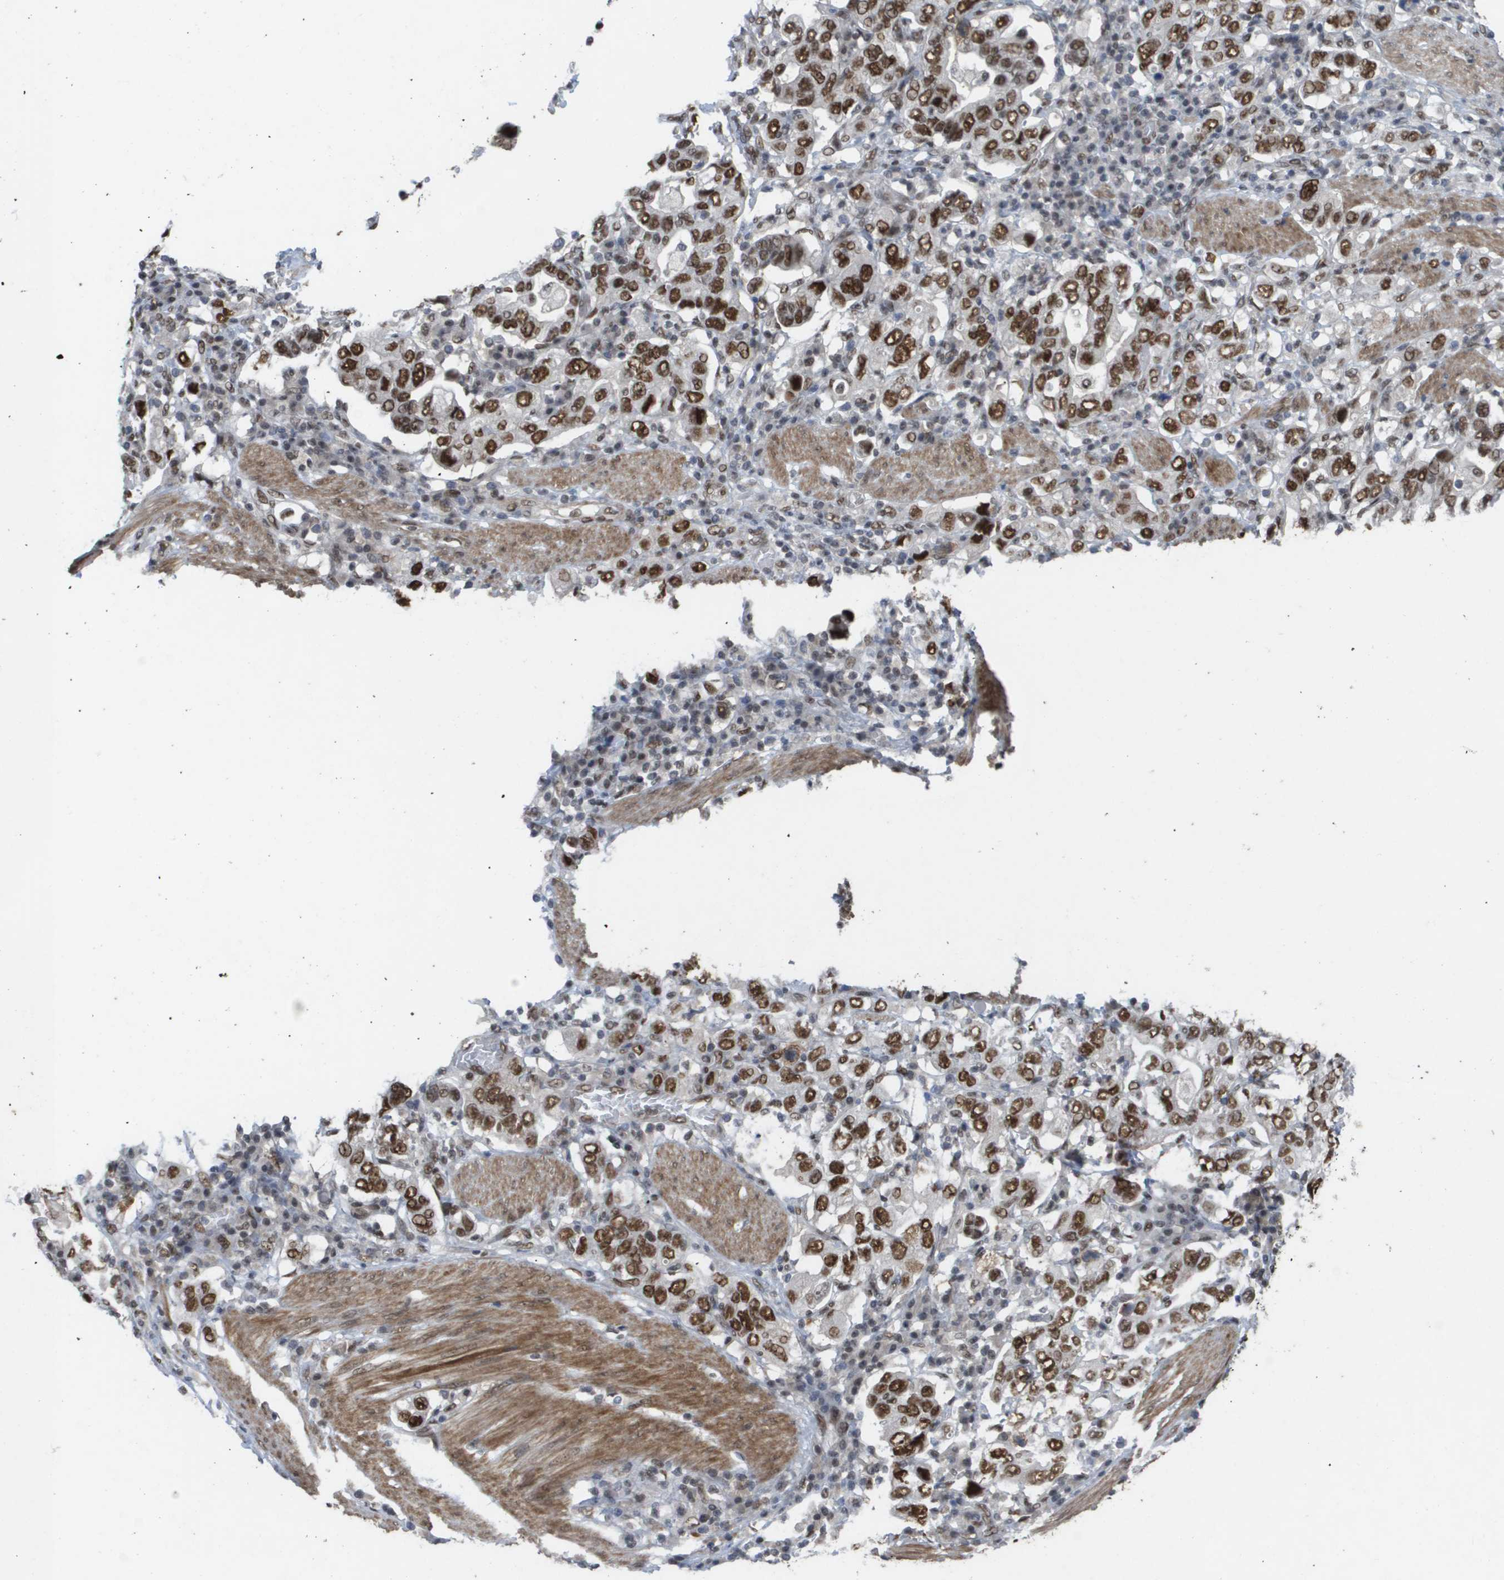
{"staining": {"intensity": "strong", "quantity": ">75%", "location": "nuclear"}, "tissue": "stomach cancer", "cell_type": "Tumor cells", "image_type": "cancer", "snomed": [{"axis": "morphology", "description": "Adenocarcinoma, NOS"}, {"axis": "topography", "description": "Stomach, upper"}], "caption": "DAB (3,3'-diaminobenzidine) immunohistochemical staining of human adenocarcinoma (stomach) shows strong nuclear protein expression in about >75% of tumor cells.", "gene": "CDT1", "patient": {"sex": "male", "age": 62}}